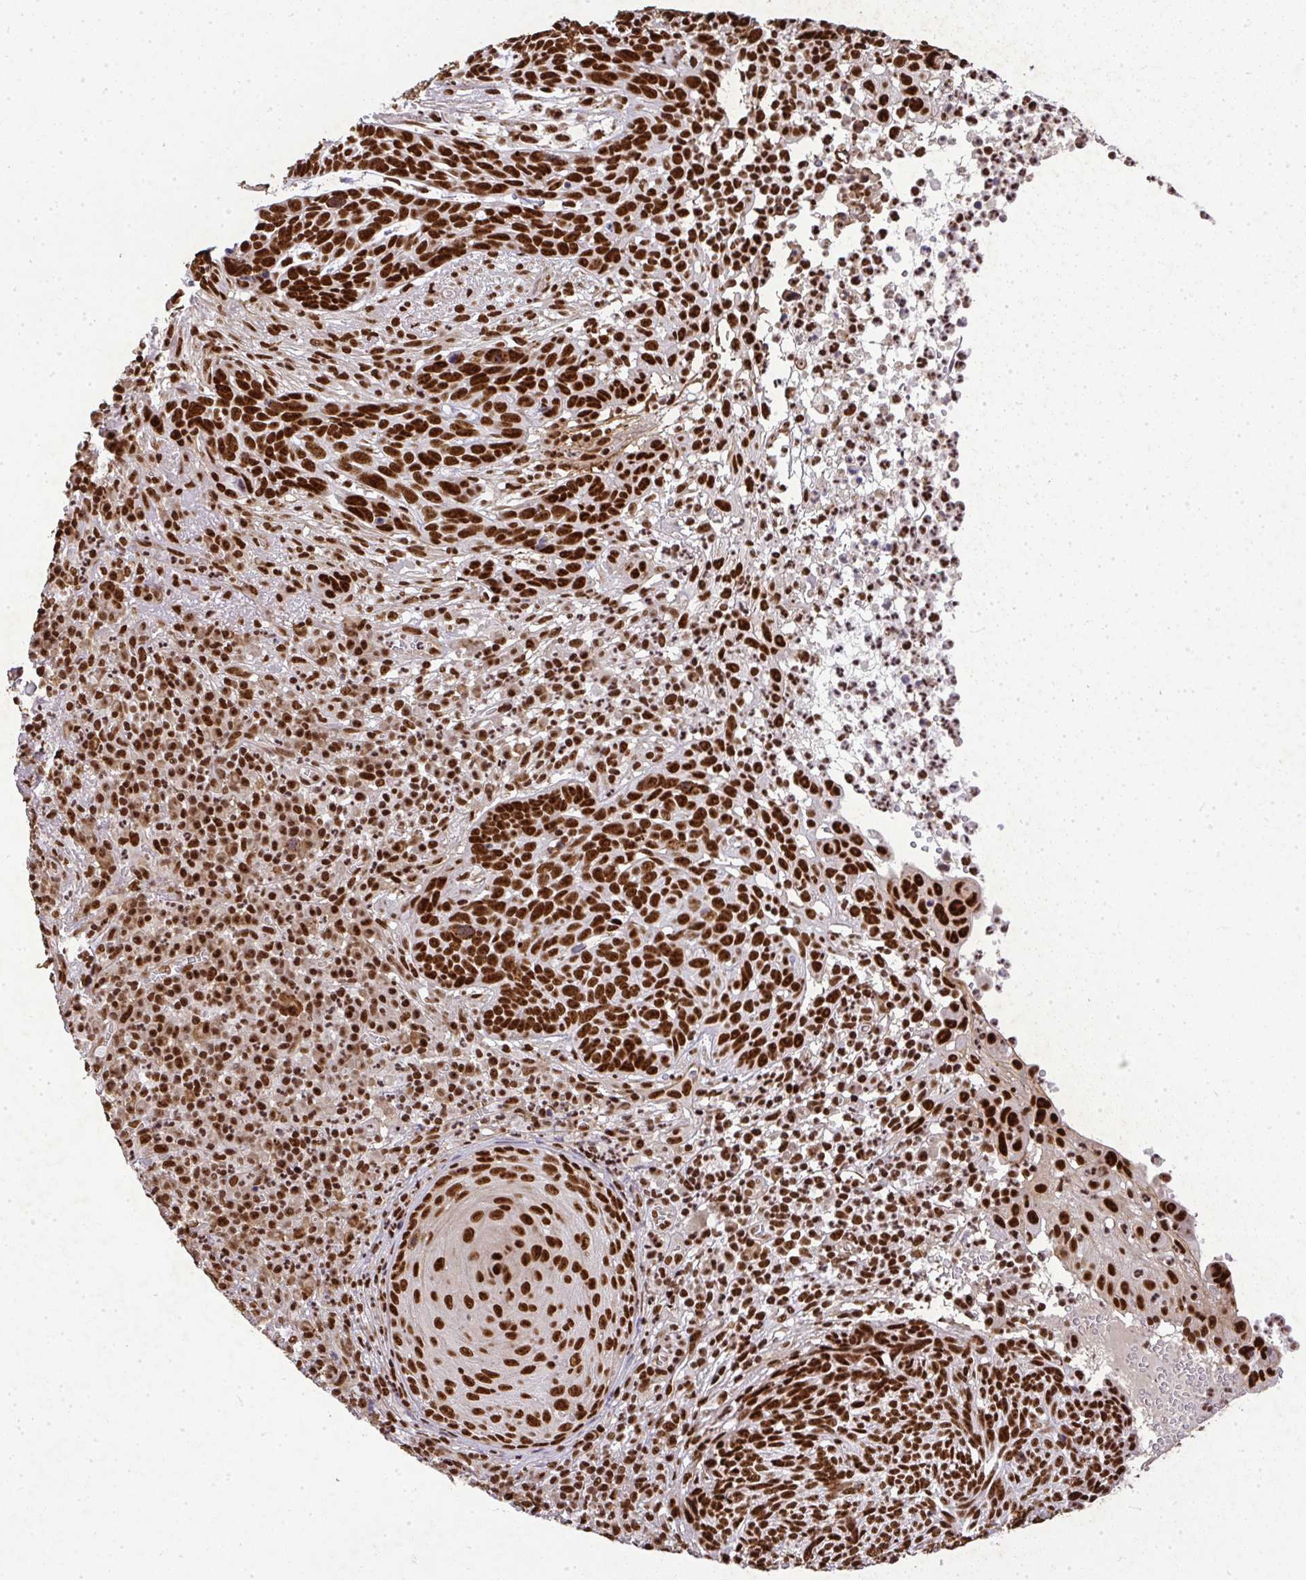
{"staining": {"intensity": "strong", "quantity": ">75%", "location": "nuclear"}, "tissue": "skin cancer", "cell_type": "Tumor cells", "image_type": "cancer", "snomed": [{"axis": "morphology", "description": "Basal cell carcinoma"}, {"axis": "topography", "description": "Skin"}, {"axis": "topography", "description": "Skin of face"}], "caption": "A high amount of strong nuclear expression is appreciated in approximately >75% of tumor cells in skin basal cell carcinoma tissue.", "gene": "U2AF1", "patient": {"sex": "female", "age": 95}}